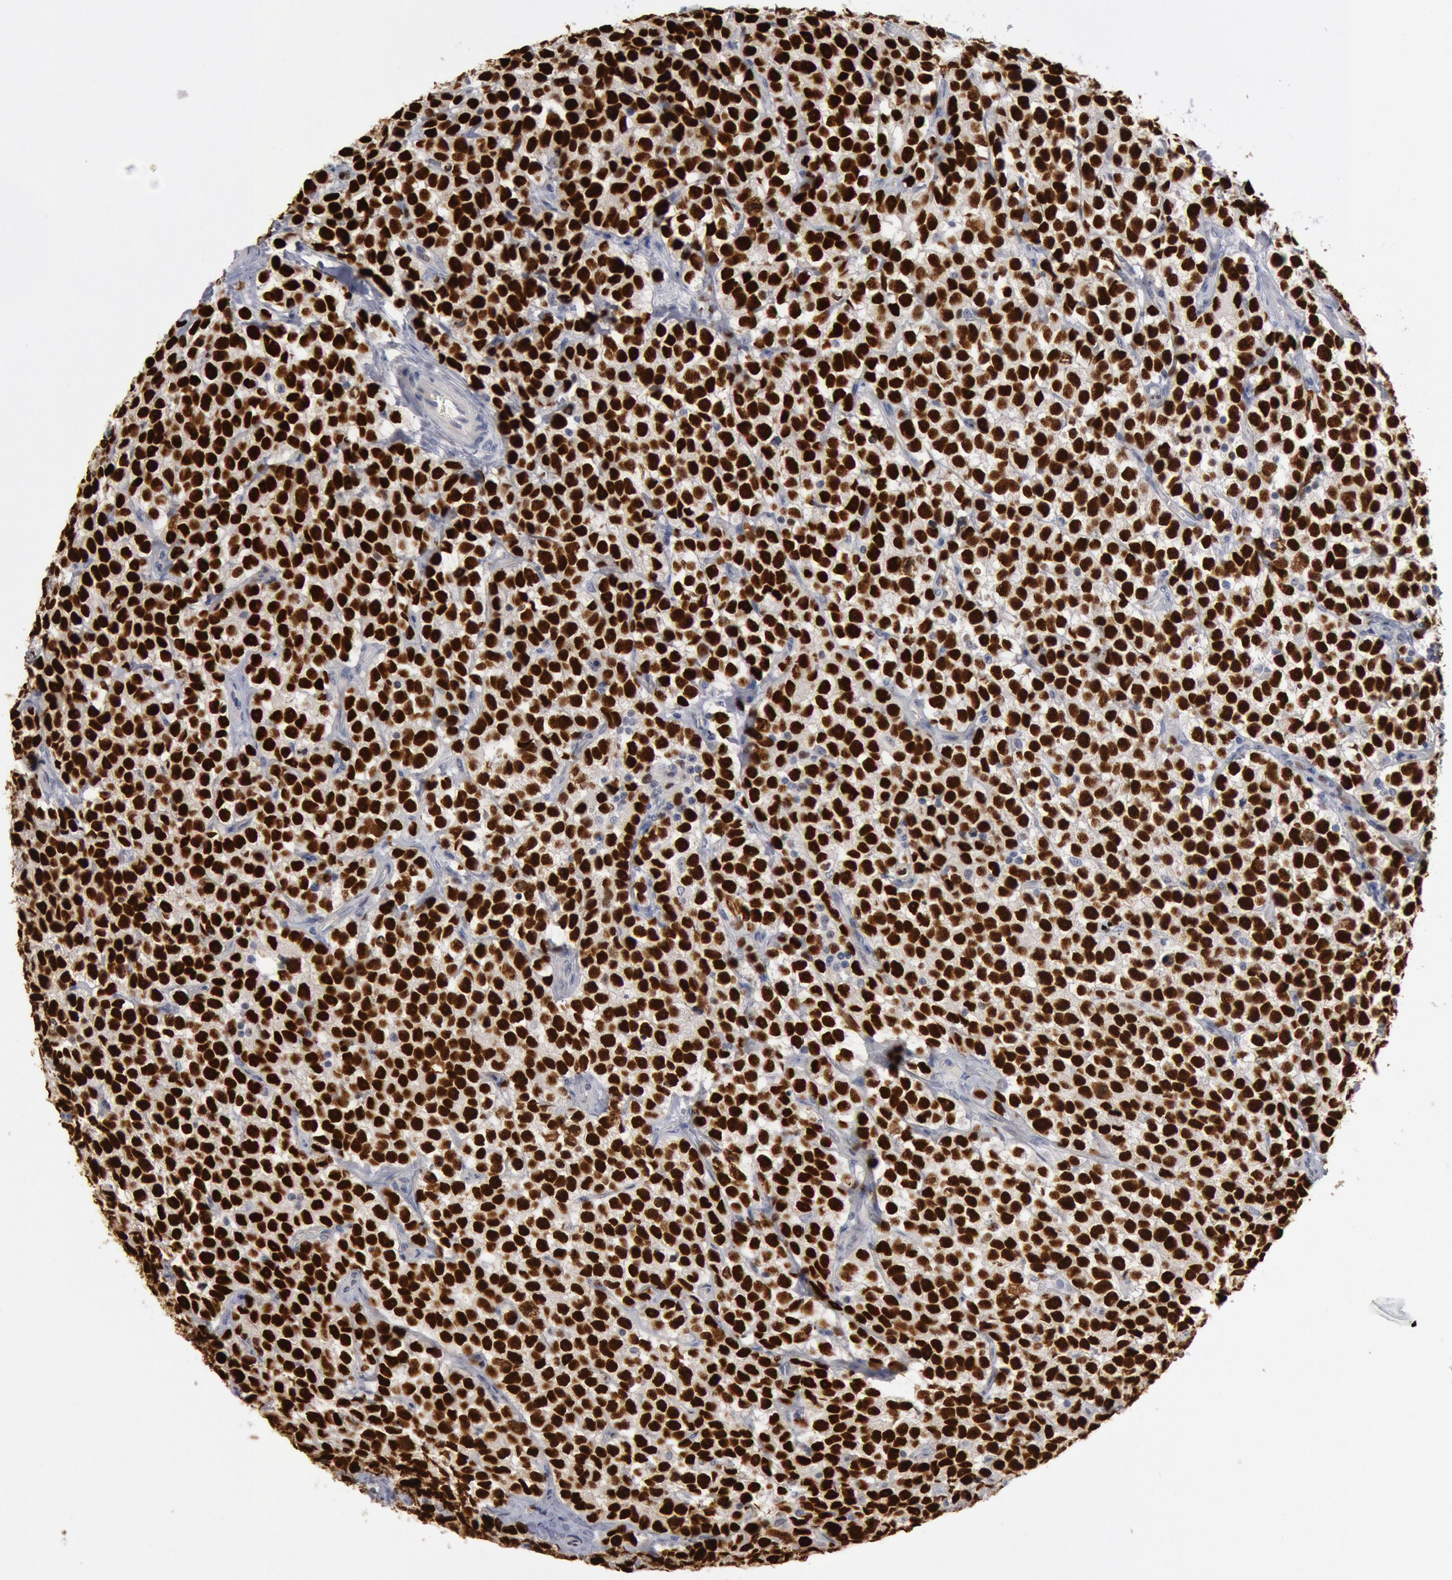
{"staining": {"intensity": "strong", "quantity": ">75%", "location": "nuclear"}, "tissue": "testis cancer", "cell_type": "Tumor cells", "image_type": "cancer", "snomed": [{"axis": "morphology", "description": "Seminoma, NOS"}, {"axis": "topography", "description": "Testis"}], "caption": "This image exhibits immunohistochemistry staining of testis cancer, with high strong nuclear positivity in about >75% of tumor cells.", "gene": "WDHD1", "patient": {"sex": "male", "age": 25}}